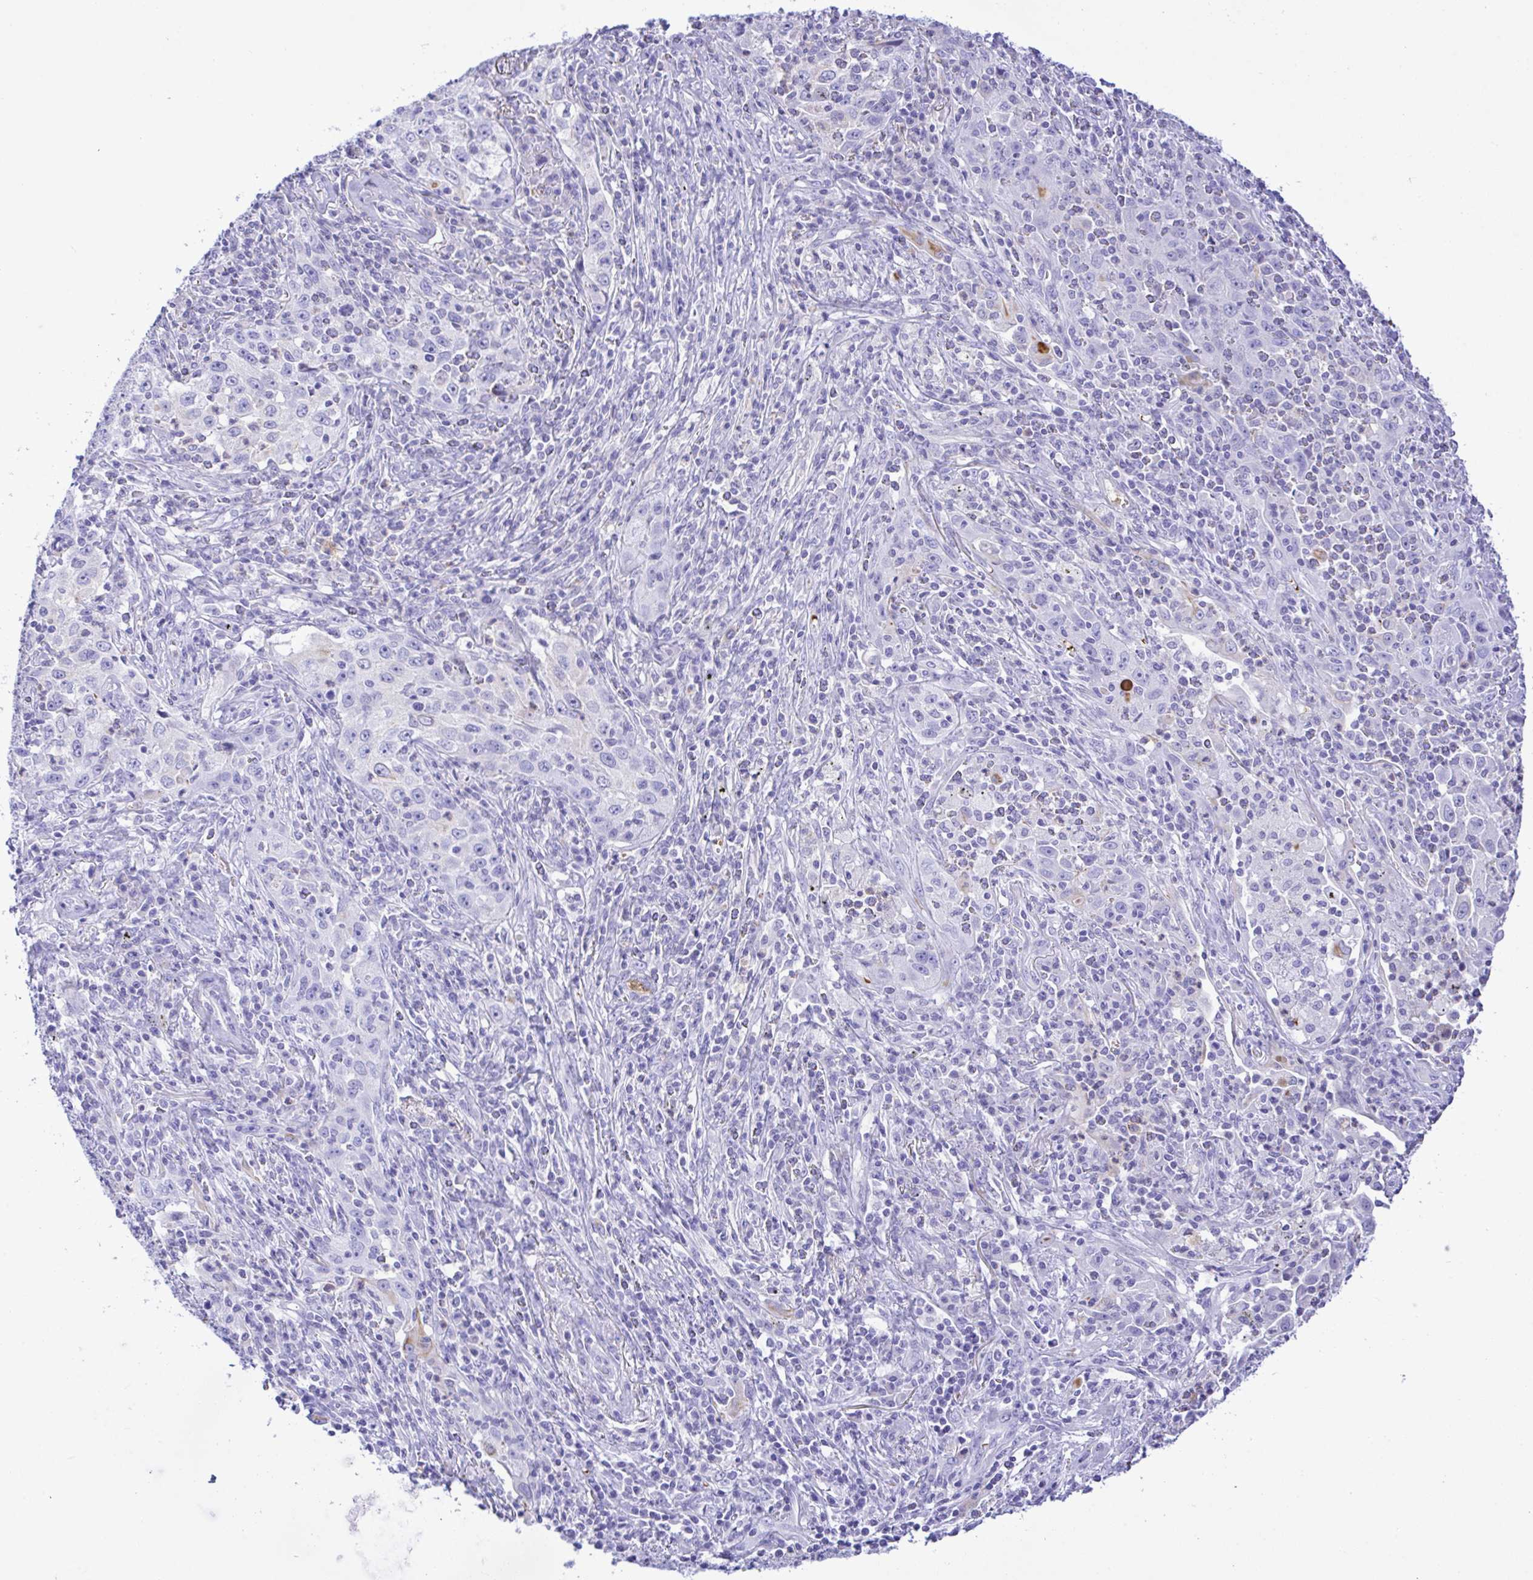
{"staining": {"intensity": "negative", "quantity": "none", "location": "none"}, "tissue": "lung cancer", "cell_type": "Tumor cells", "image_type": "cancer", "snomed": [{"axis": "morphology", "description": "Squamous cell carcinoma, NOS"}, {"axis": "topography", "description": "Lung"}], "caption": "Tumor cells are negative for brown protein staining in lung cancer.", "gene": "ZNF221", "patient": {"sex": "male", "age": 71}}